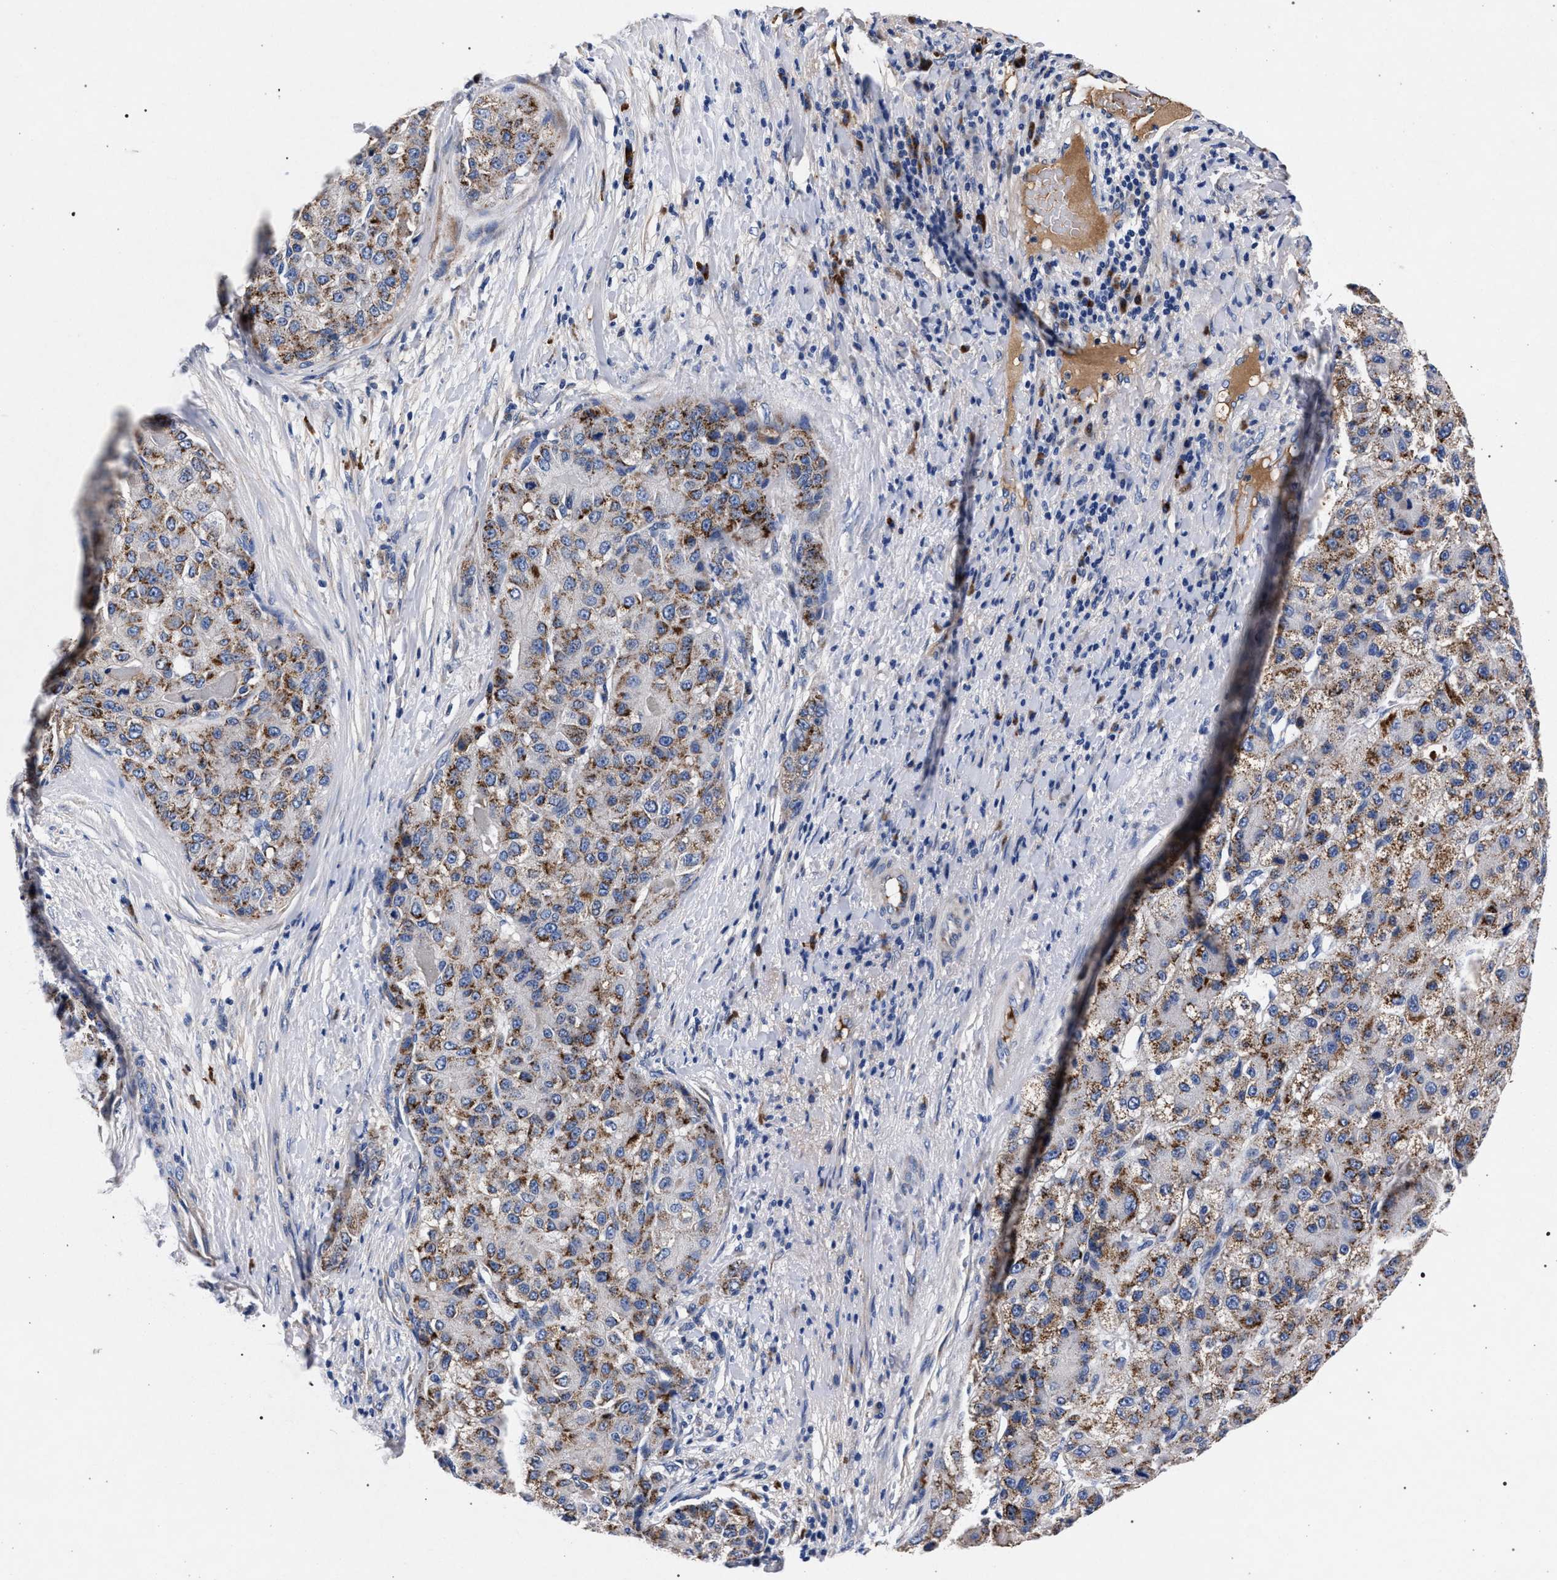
{"staining": {"intensity": "strong", "quantity": "25%-75%", "location": "cytoplasmic/membranous"}, "tissue": "liver cancer", "cell_type": "Tumor cells", "image_type": "cancer", "snomed": [{"axis": "morphology", "description": "Carcinoma, Hepatocellular, NOS"}, {"axis": "topography", "description": "Liver"}], "caption": "The micrograph exhibits immunohistochemical staining of liver cancer. There is strong cytoplasmic/membranous positivity is seen in approximately 25%-75% of tumor cells.", "gene": "ACOX1", "patient": {"sex": "male", "age": 80}}